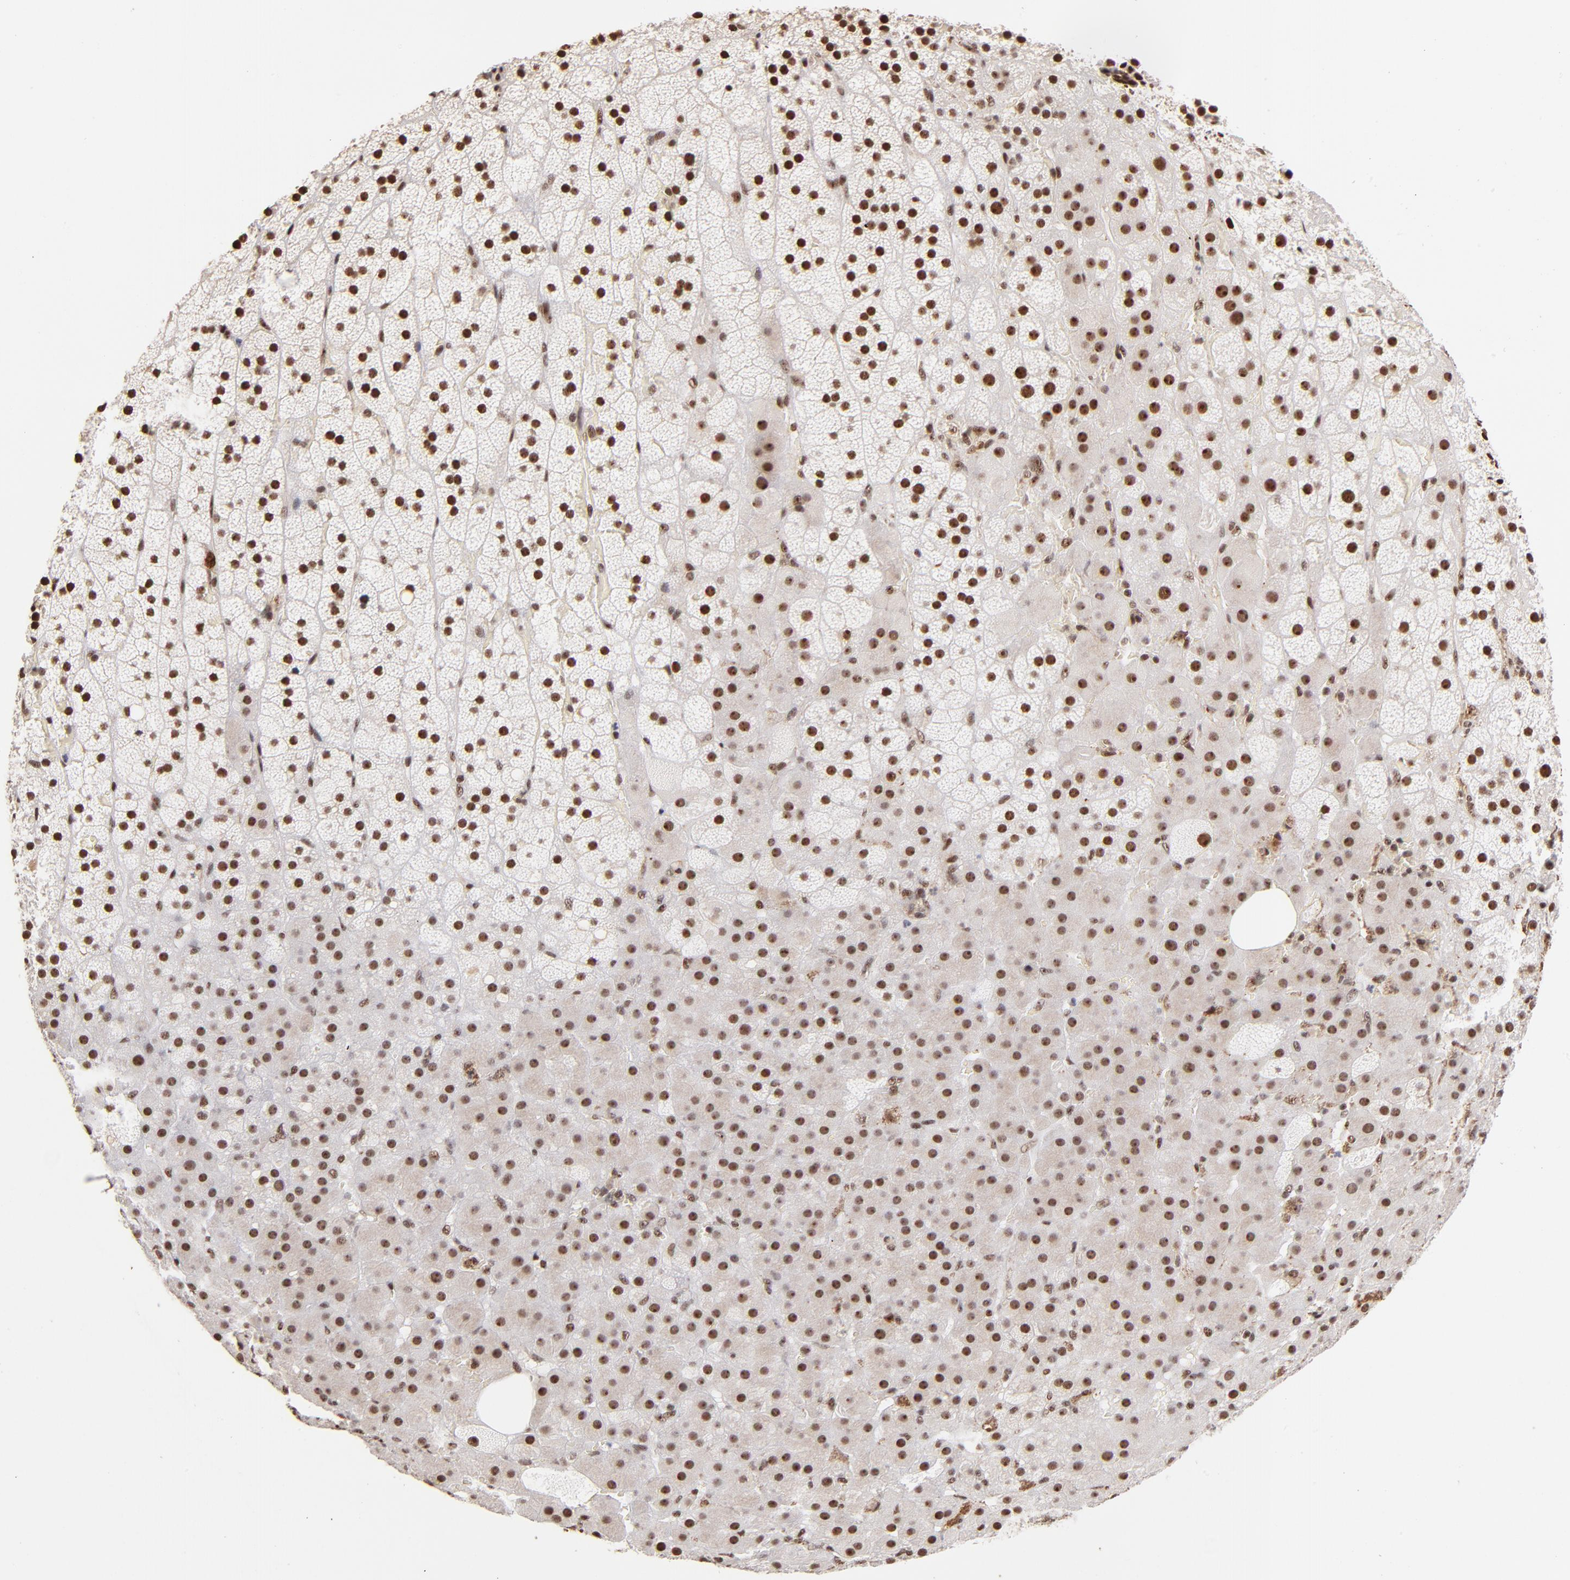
{"staining": {"intensity": "strong", "quantity": ">75%", "location": "nuclear"}, "tissue": "adrenal gland", "cell_type": "Glandular cells", "image_type": "normal", "snomed": [{"axis": "morphology", "description": "Normal tissue, NOS"}, {"axis": "topography", "description": "Adrenal gland"}], "caption": "Strong nuclear protein positivity is appreciated in approximately >75% of glandular cells in adrenal gland.", "gene": "ZNF146", "patient": {"sex": "male", "age": 35}}